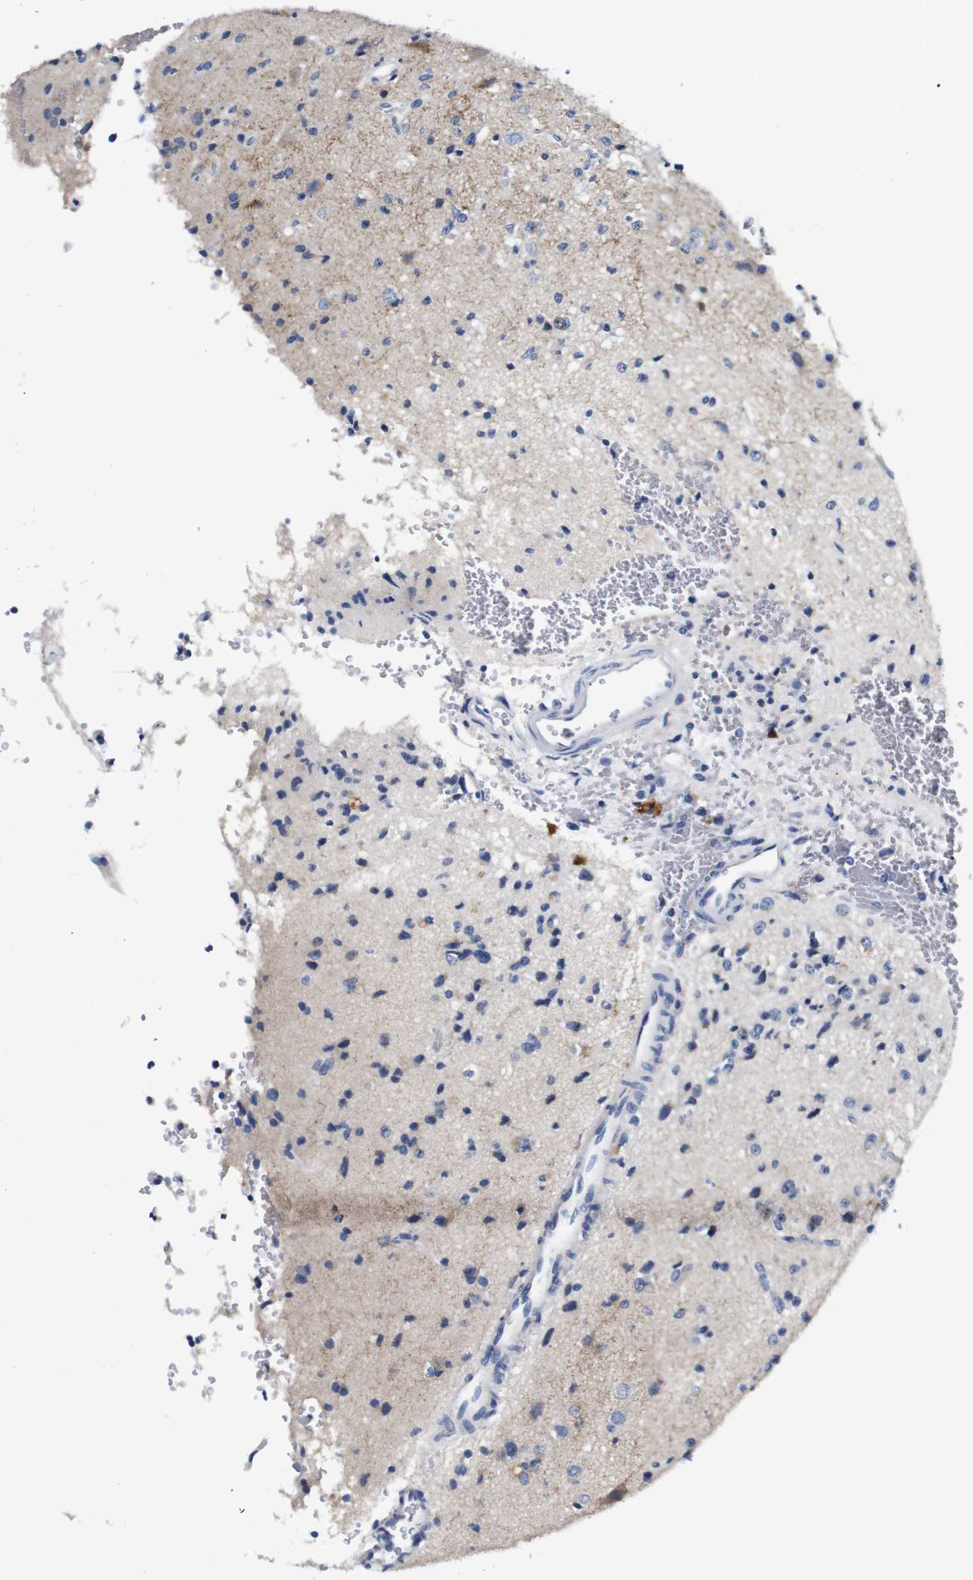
{"staining": {"intensity": "weak", "quantity": "<25%", "location": "cytoplasmic/membranous"}, "tissue": "glioma", "cell_type": "Tumor cells", "image_type": "cancer", "snomed": [{"axis": "morphology", "description": "Glioma, malignant, High grade"}, {"axis": "topography", "description": "pancreas cauda"}], "caption": "Tumor cells show no significant staining in malignant high-grade glioma.", "gene": "SNX19", "patient": {"sex": "male", "age": 60}}